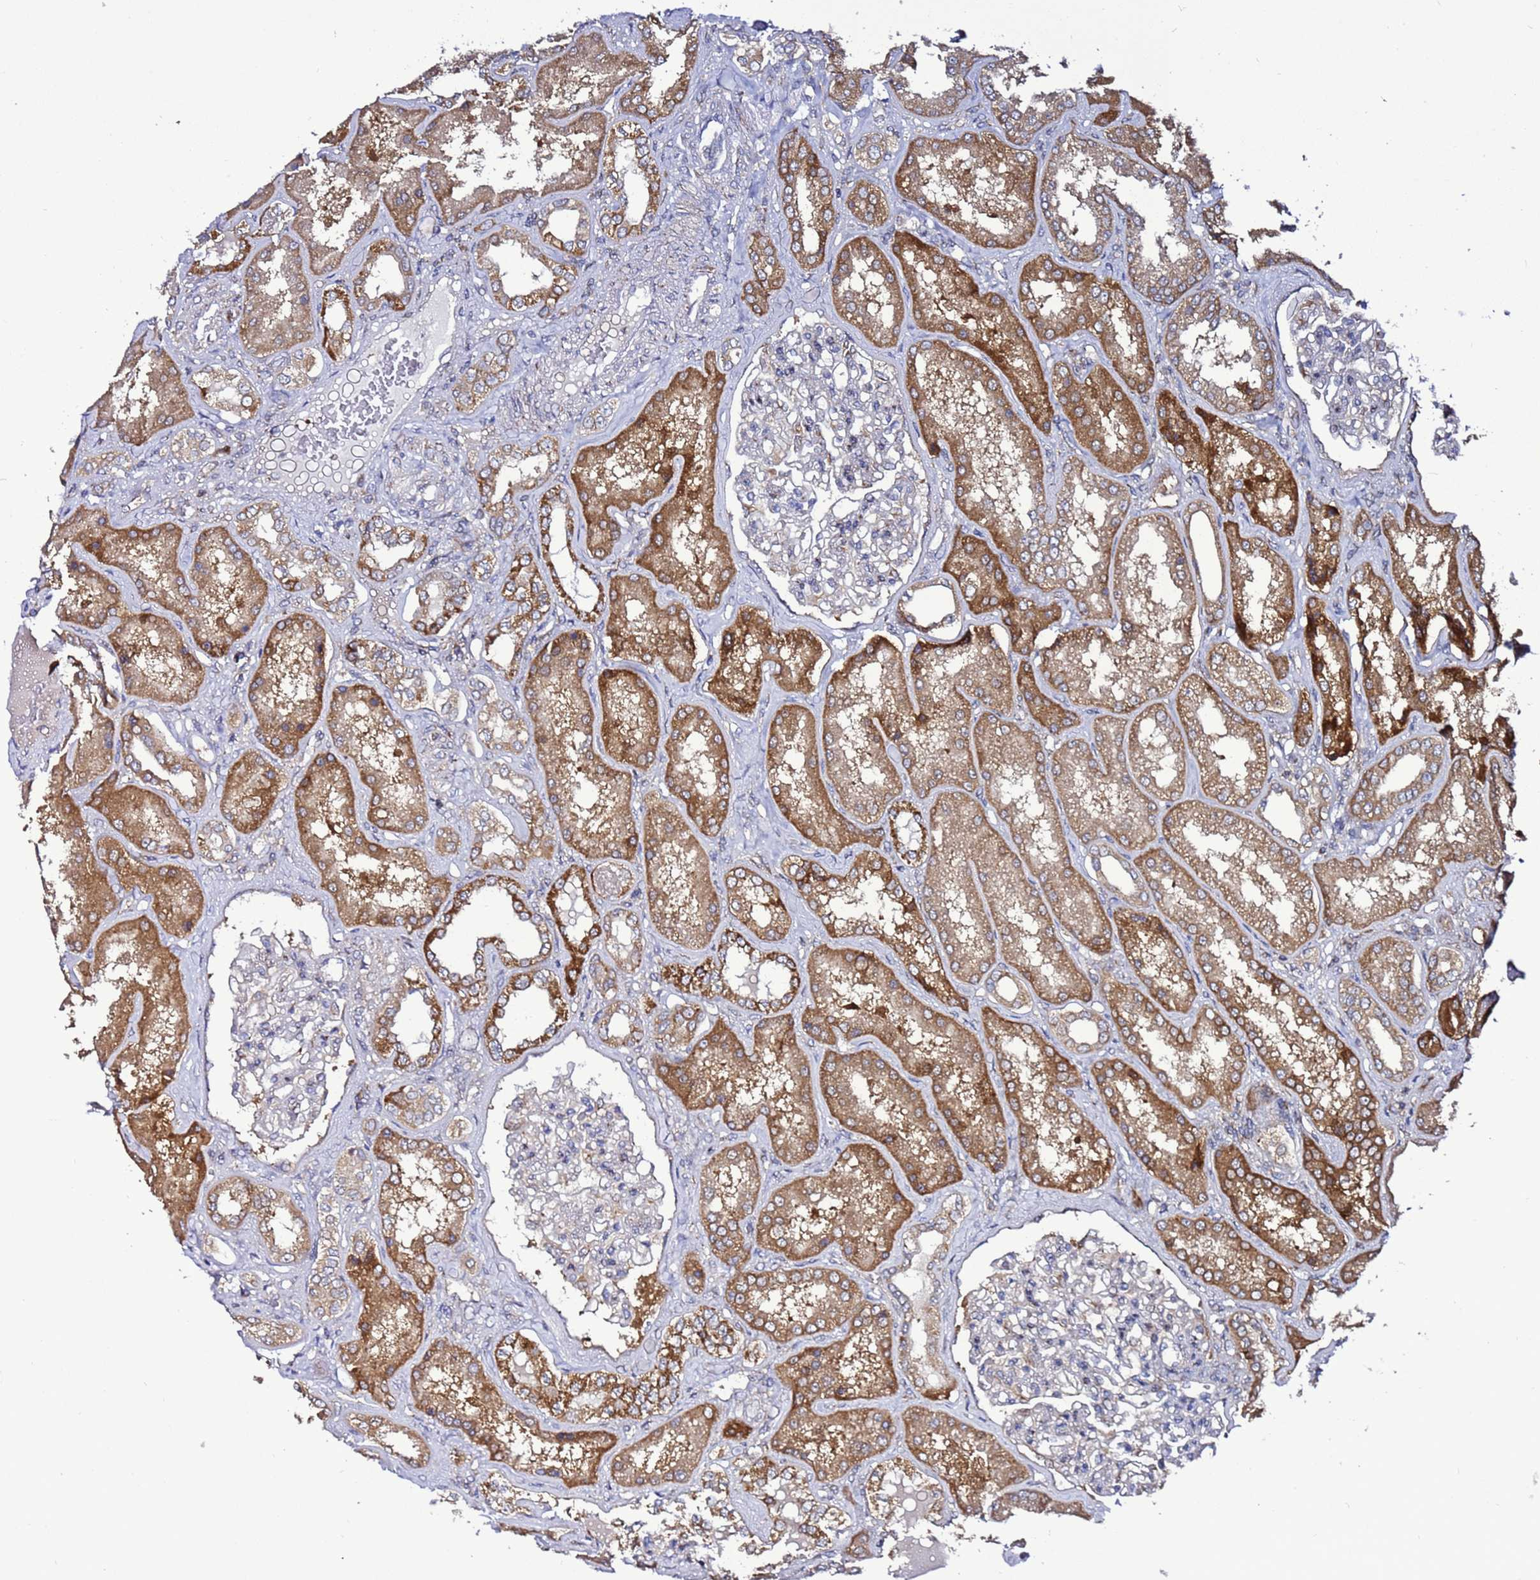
{"staining": {"intensity": "negative", "quantity": "none", "location": "none"}, "tissue": "kidney", "cell_type": "Cells in glomeruli", "image_type": "normal", "snomed": [{"axis": "morphology", "description": "Normal tissue, NOS"}, {"axis": "topography", "description": "Kidney"}], "caption": "Immunohistochemistry photomicrograph of unremarkable kidney stained for a protein (brown), which displays no positivity in cells in glomeruli.", "gene": "TMEM176B", "patient": {"sex": "female", "age": 56}}